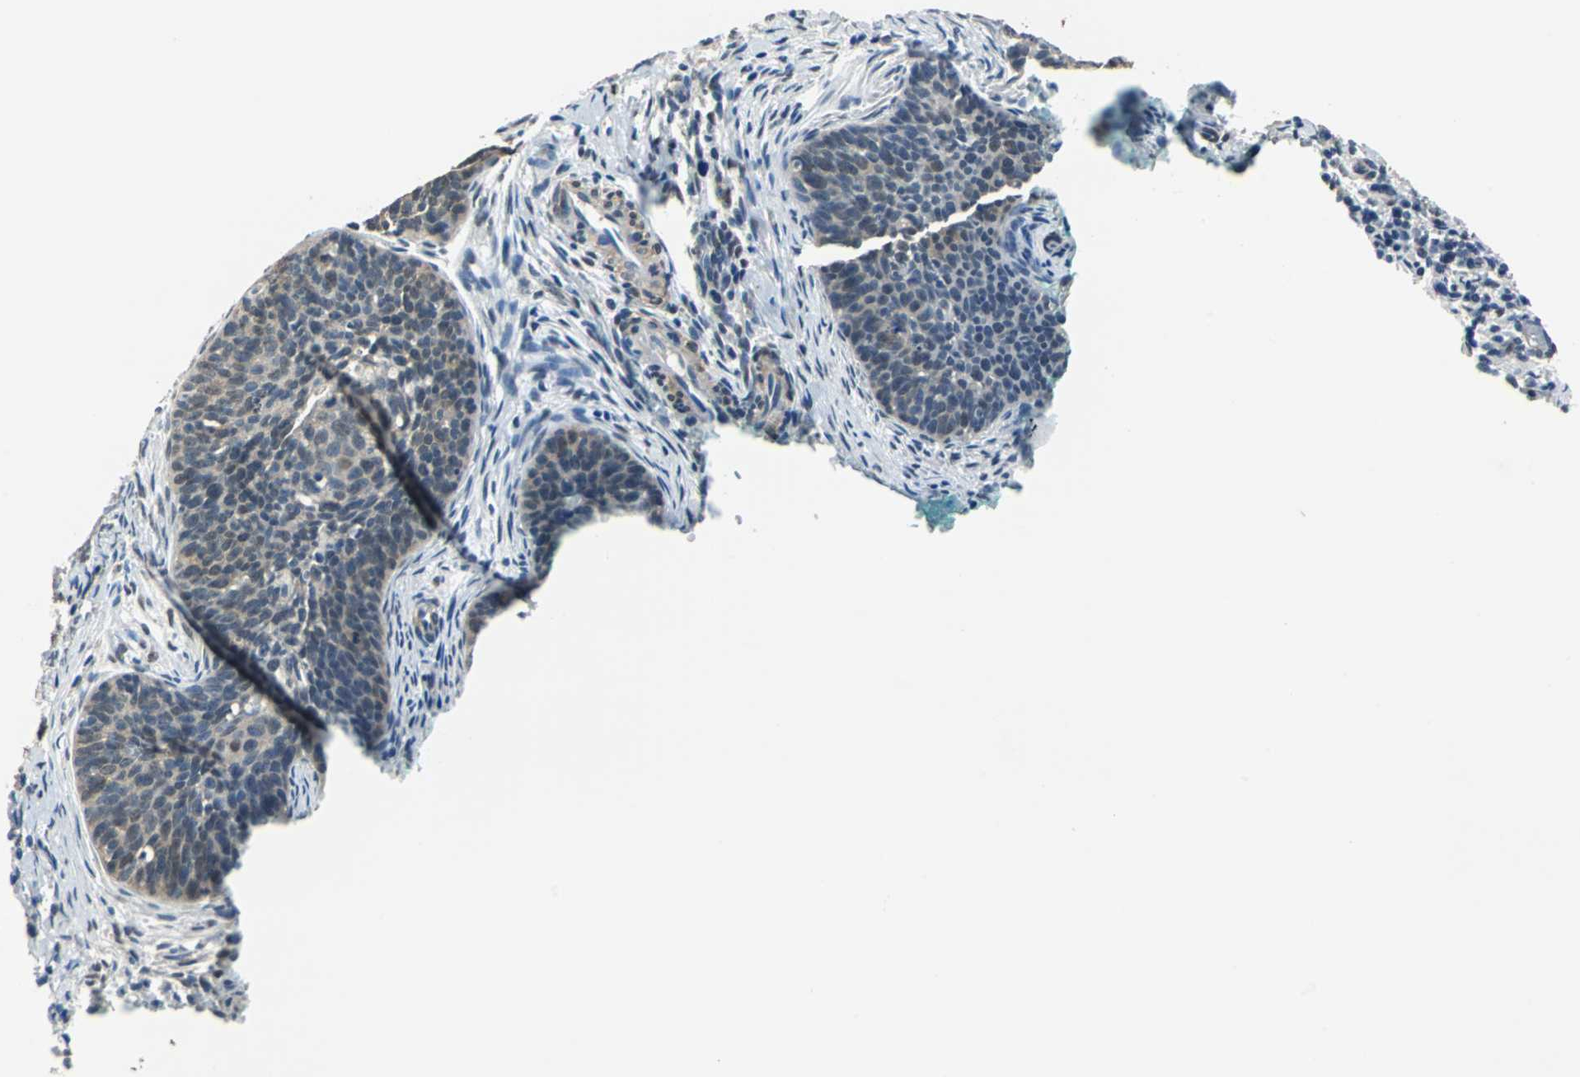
{"staining": {"intensity": "weak", "quantity": ">75%", "location": "cytoplasmic/membranous,nuclear"}, "tissue": "cervical cancer", "cell_type": "Tumor cells", "image_type": "cancer", "snomed": [{"axis": "morphology", "description": "Squamous cell carcinoma, NOS"}, {"axis": "topography", "description": "Cervix"}], "caption": "Protein expression by immunohistochemistry (IHC) shows weak cytoplasmic/membranous and nuclear staining in about >75% of tumor cells in cervical squamous cell carcinoma. Nuclei are stained in blue.", "gene": "FKBP4", "patient": {"sex": "female", "age": 33}}